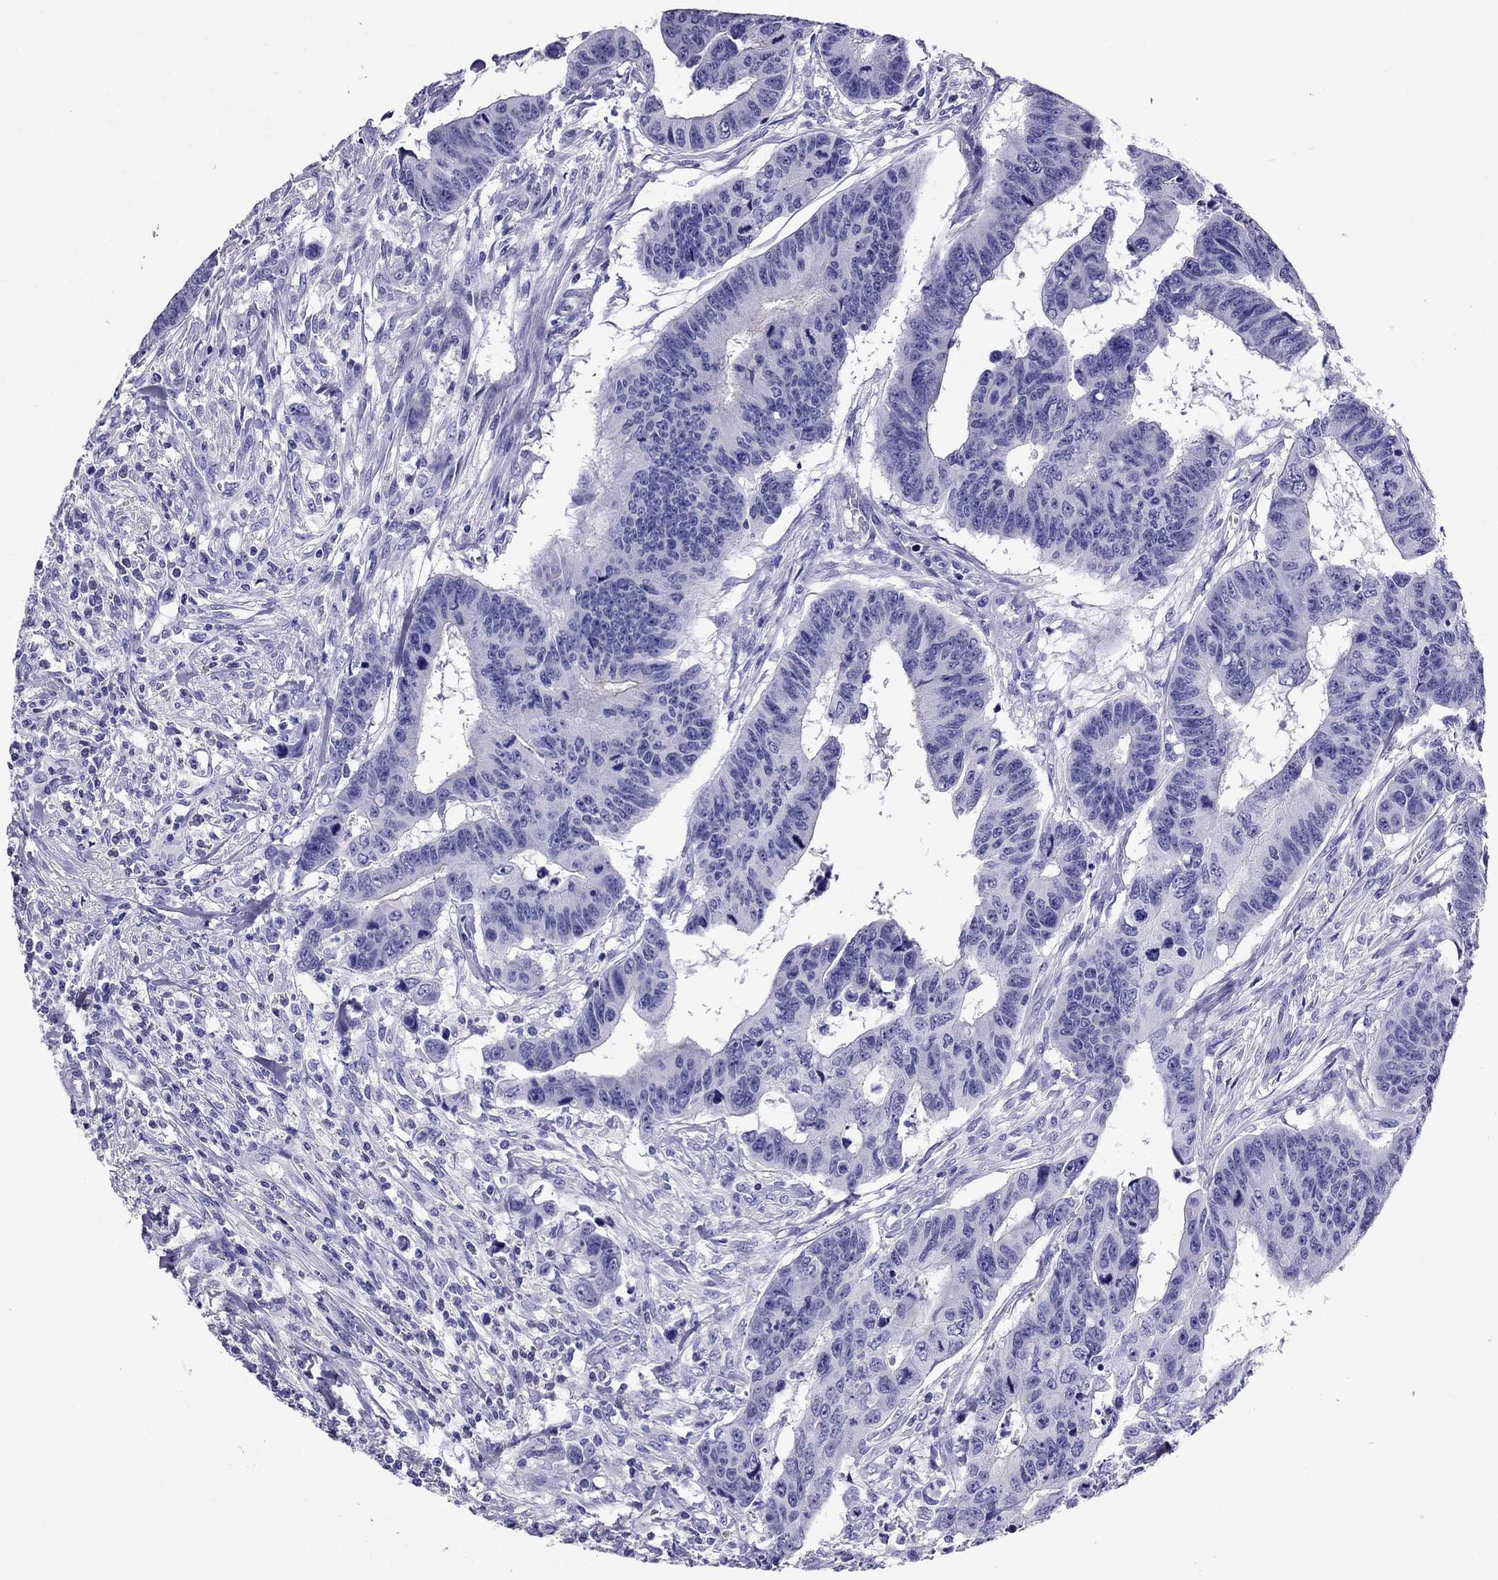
{"staining": {"intensity": "negative", "quantity": "none", "location": "none"}, "tissue": "colorectal cancer", "cell_type": "Tumor cells", "image_type": "cancer", "snomed": [{"axis": "morphology", "description": "Adenocarcinoma, NOS"}, {"axis": "topography", "description": "Rectum"}], "caption": "Immunohistochemistry image of neoplastic tissue: colorectal cancer stained with DAB (3,3'-diaminobenzidine) shows no significant protein positivity in tumor cells.", "gene": "AVPR1B", "patient": {"sex": "female", "age": 85}}